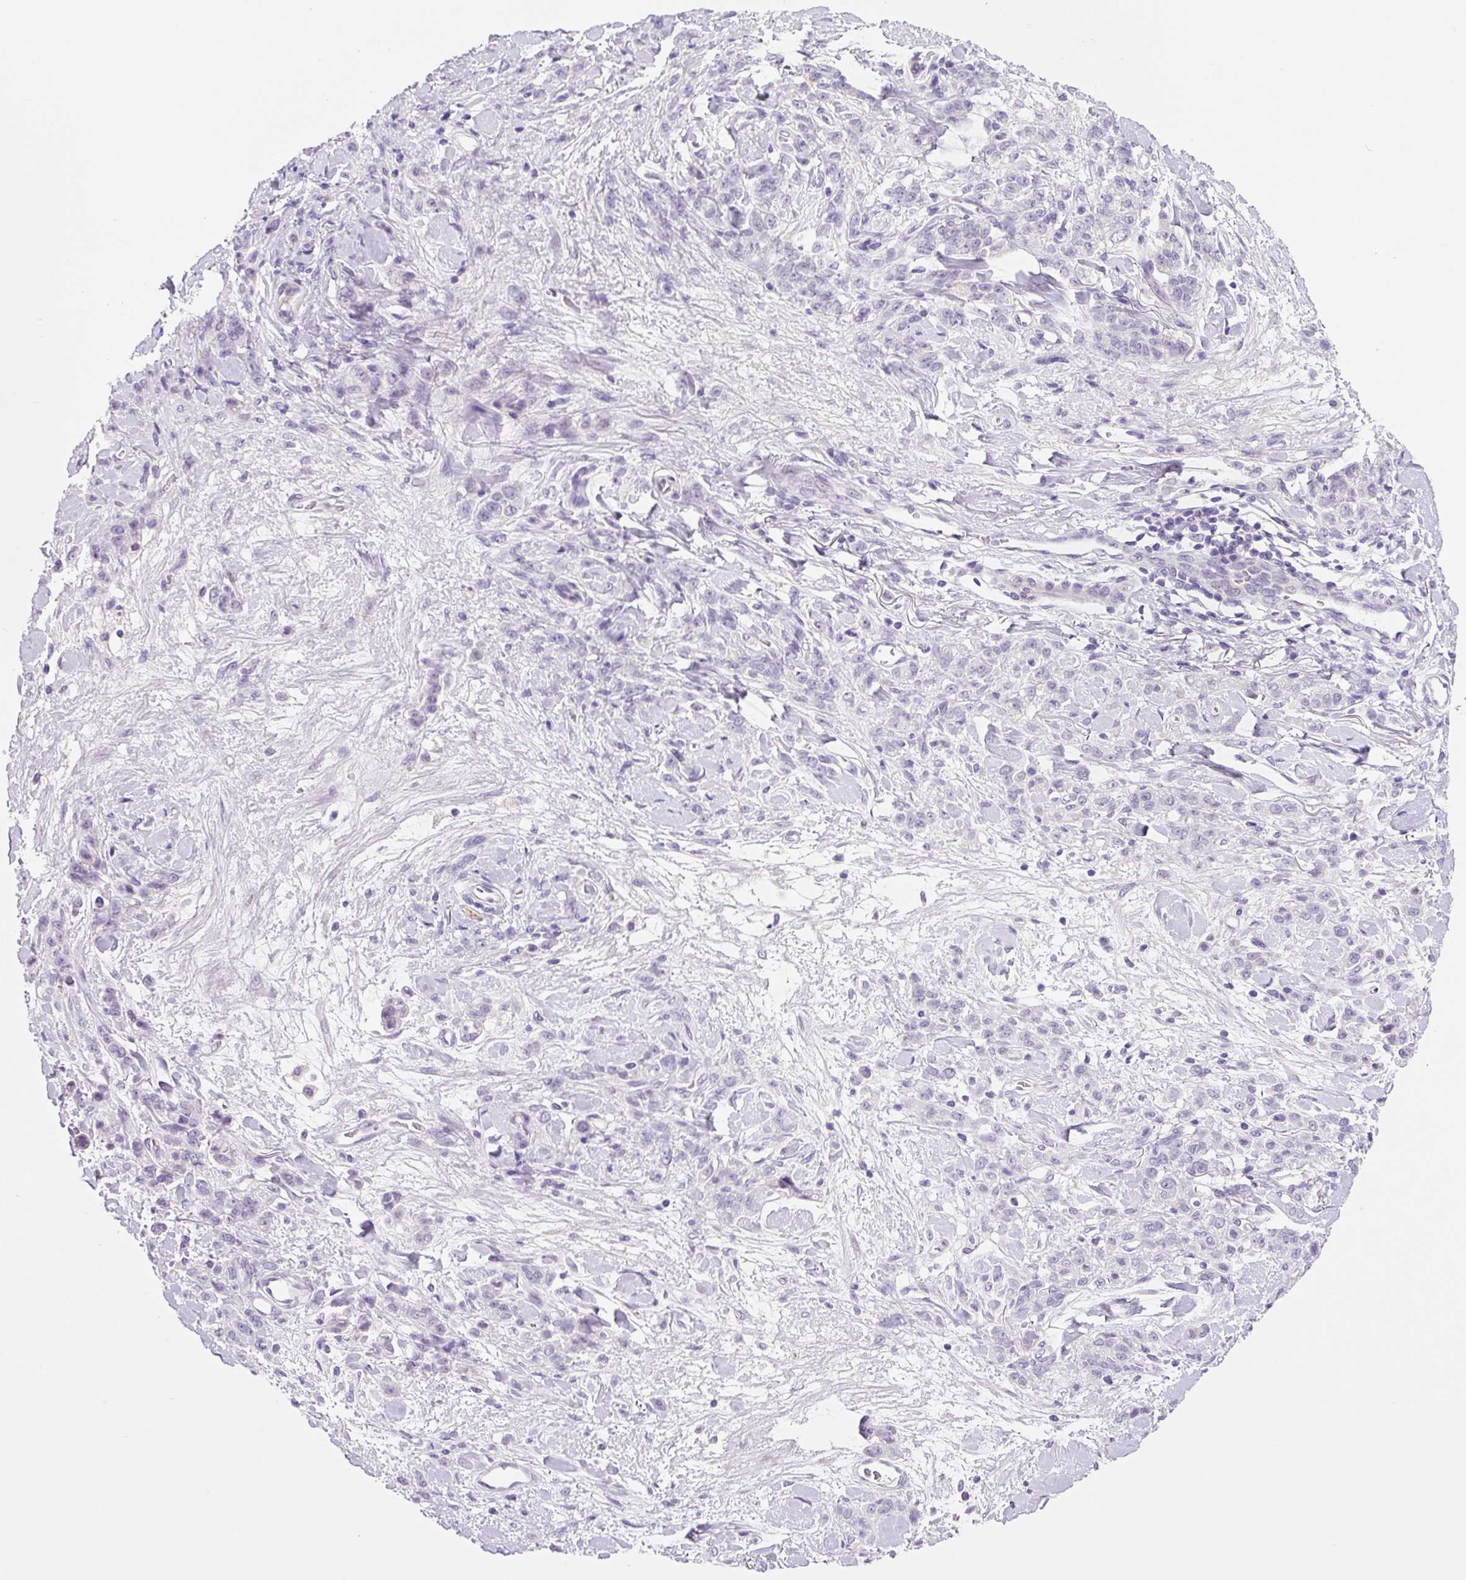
{"staining": {"intensity": "negative", "quantity": "none", "location": "none"}, "tissue": "stomach cancer", "cell_type": "Tumor cells", "image_type": "cancer", "snomed": [{"axis": "morphology", "description": "Normal tissue, NOS"}, {"axis": "morphology", "description": "Adenocarcinoma, NOS"}, {"axis": "topography", "description": "Stomach"}], "caption": "A histopathology image of human stomach cancer is negative for staining in tumor cells.", "gene": "SYP", "patient": {"sex": "male", "age": 82}}